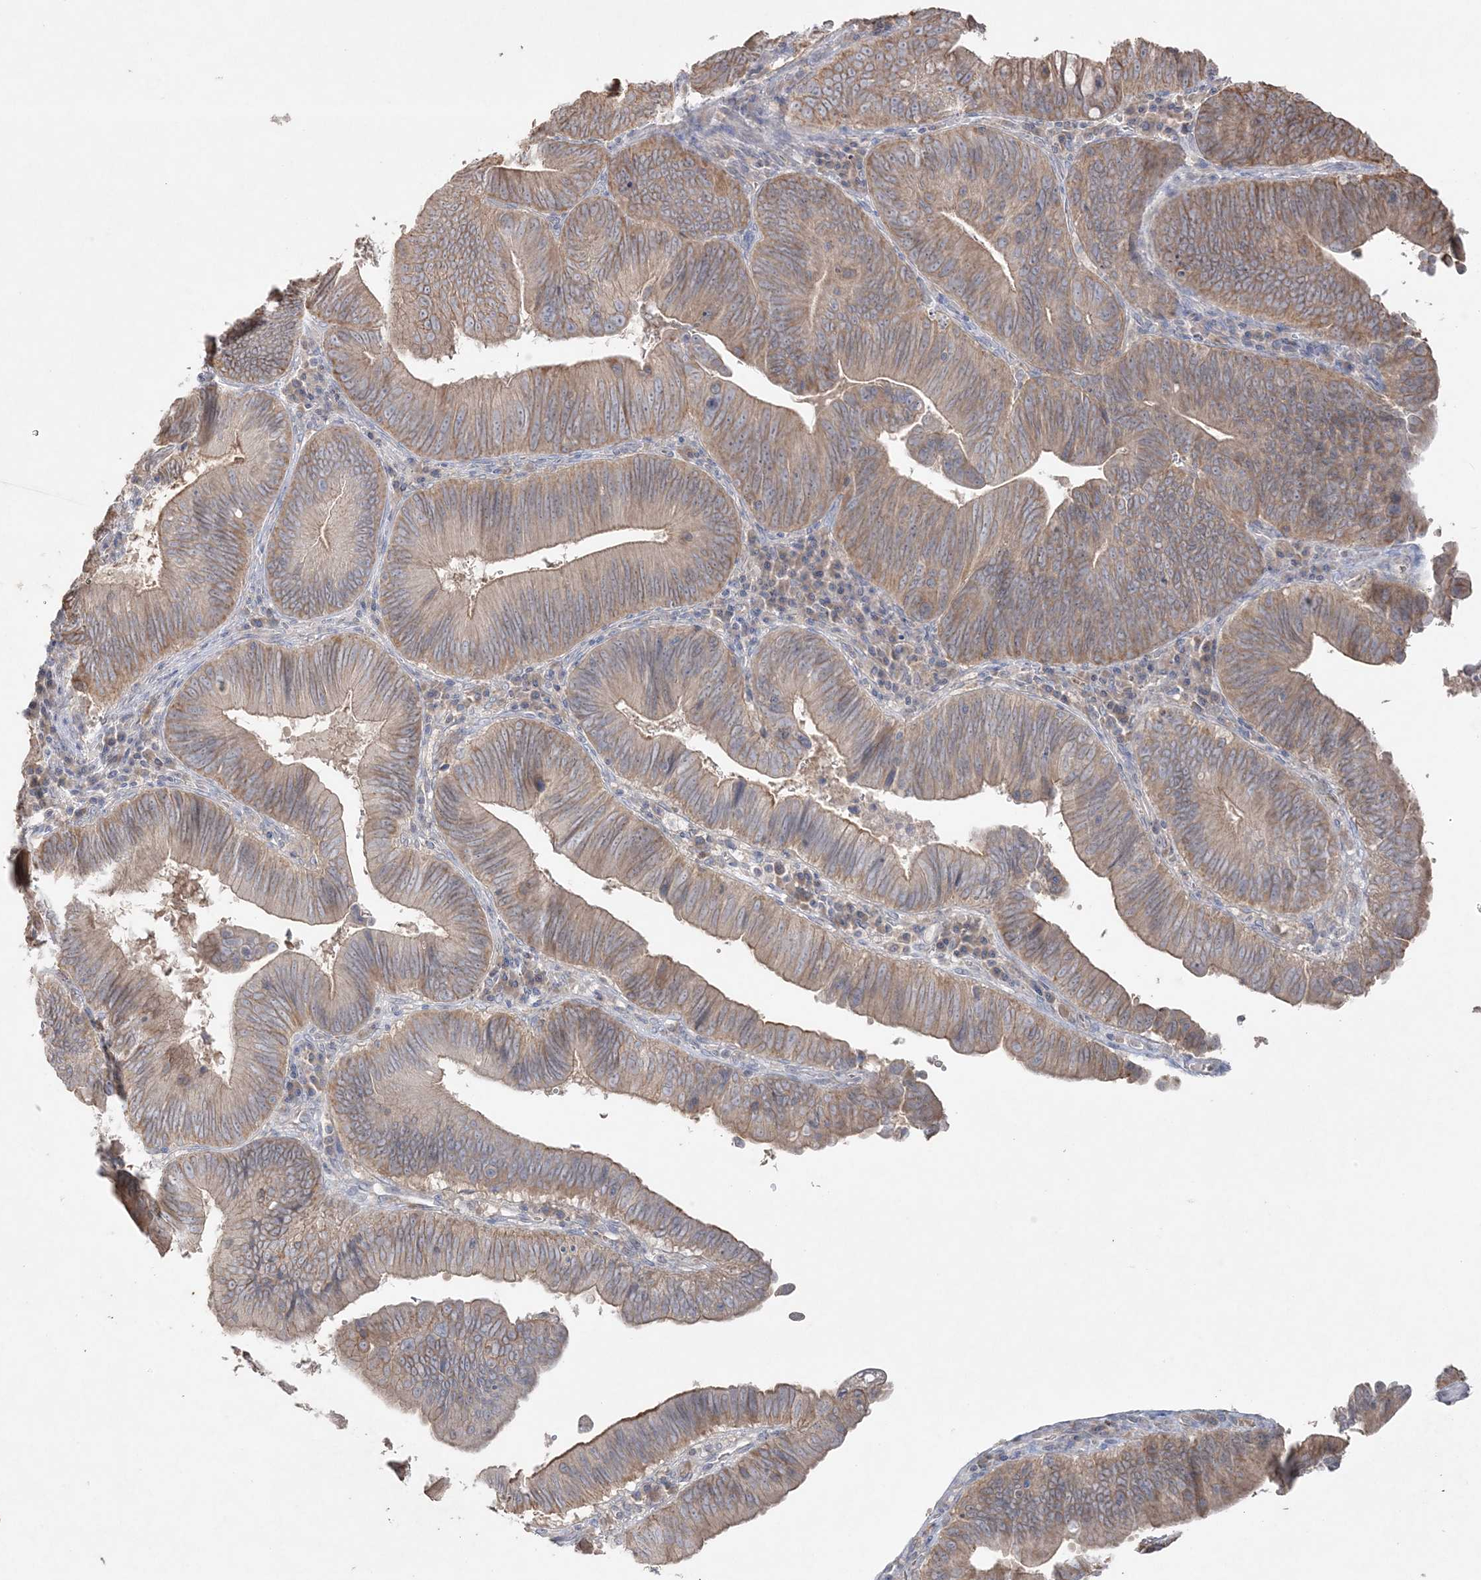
{"staining": {"intensity": "moderate", "quantity": ">75%", "location": "cytoplasmic/membranous"}, "tissue": "pancreatic cancer", "cell_type": "Tumor cells", "image_type": "cancer", "snomed": [{"axis": "morphology", "description": "Adenocarcinoma, NOS"}, {"axis": "topography", "description": "Pancreas"}], "caption": "Adenocarcinoma (pancreatic) tissue displays moderate cytoplasmic/membranous expression in about >75% of tumor cells, visualized by immunohistochemistry. (DAB (3,3'-diaminobenzidine) IHC, brown staining for protein, blue staining for nuclei).", "gene": "SH3BP4", "patient": {"sex": "male", "age": 63}}